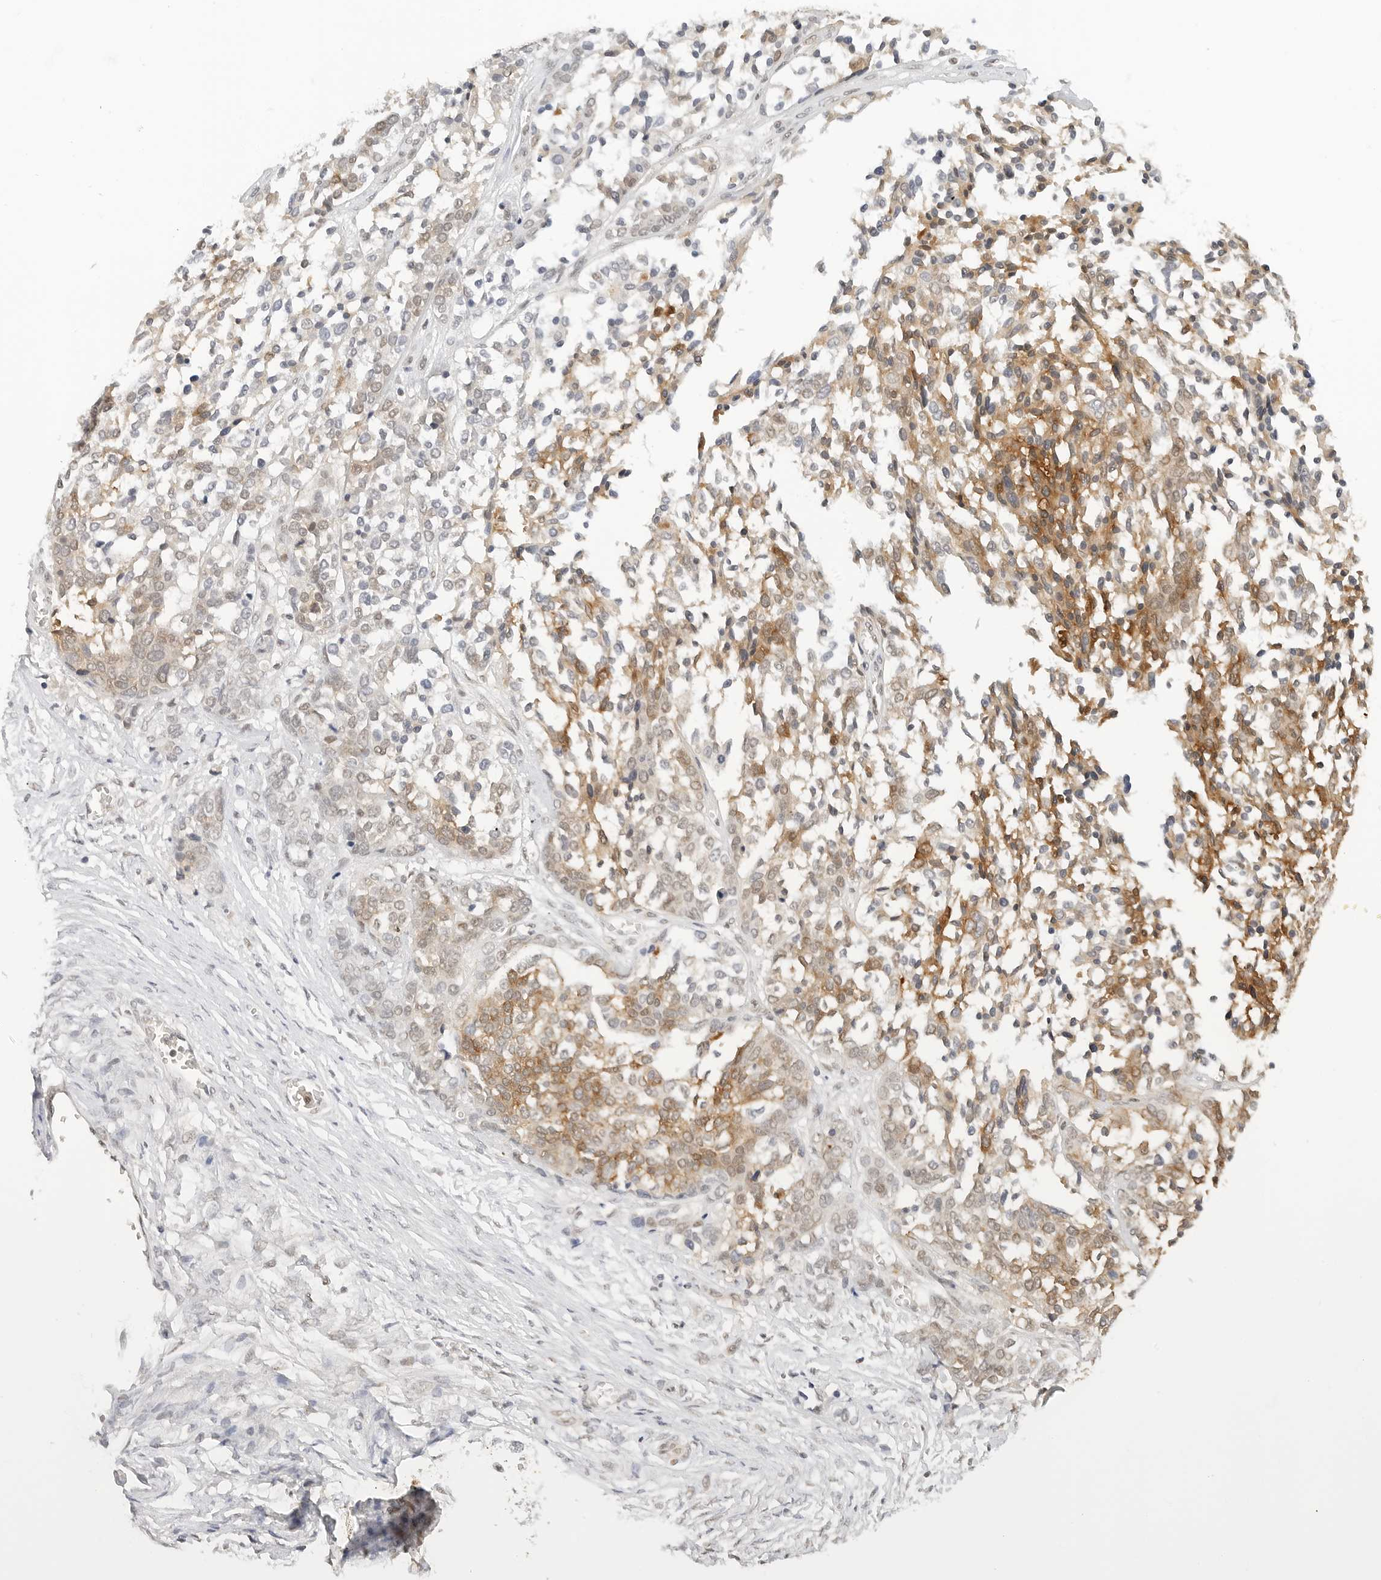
{"staining": {"intensity": "moderate", "quantity": ">75%", "location": "cytoplasmic/membranous"}, "tissue": "ovarian cancer", "cell_type": "Tumor cells", "image_type": "cancer", "snomed": [{"axis": "morphology", "description": "Cystadenocarcinoma, serous, NOS"}, {"axis": "topography", "description": "Ovary"}], "caption": "Ovarian cancer stained for a protein displays moderate cytoplasmic/membranous positivity in tumor cells. (Stains: DAB in brown, nuclei in blue, Microscopy: brightfield microscopy at high magnification).", "gene": "NEO1", "patient": {"sex": "female", "age": 44}}